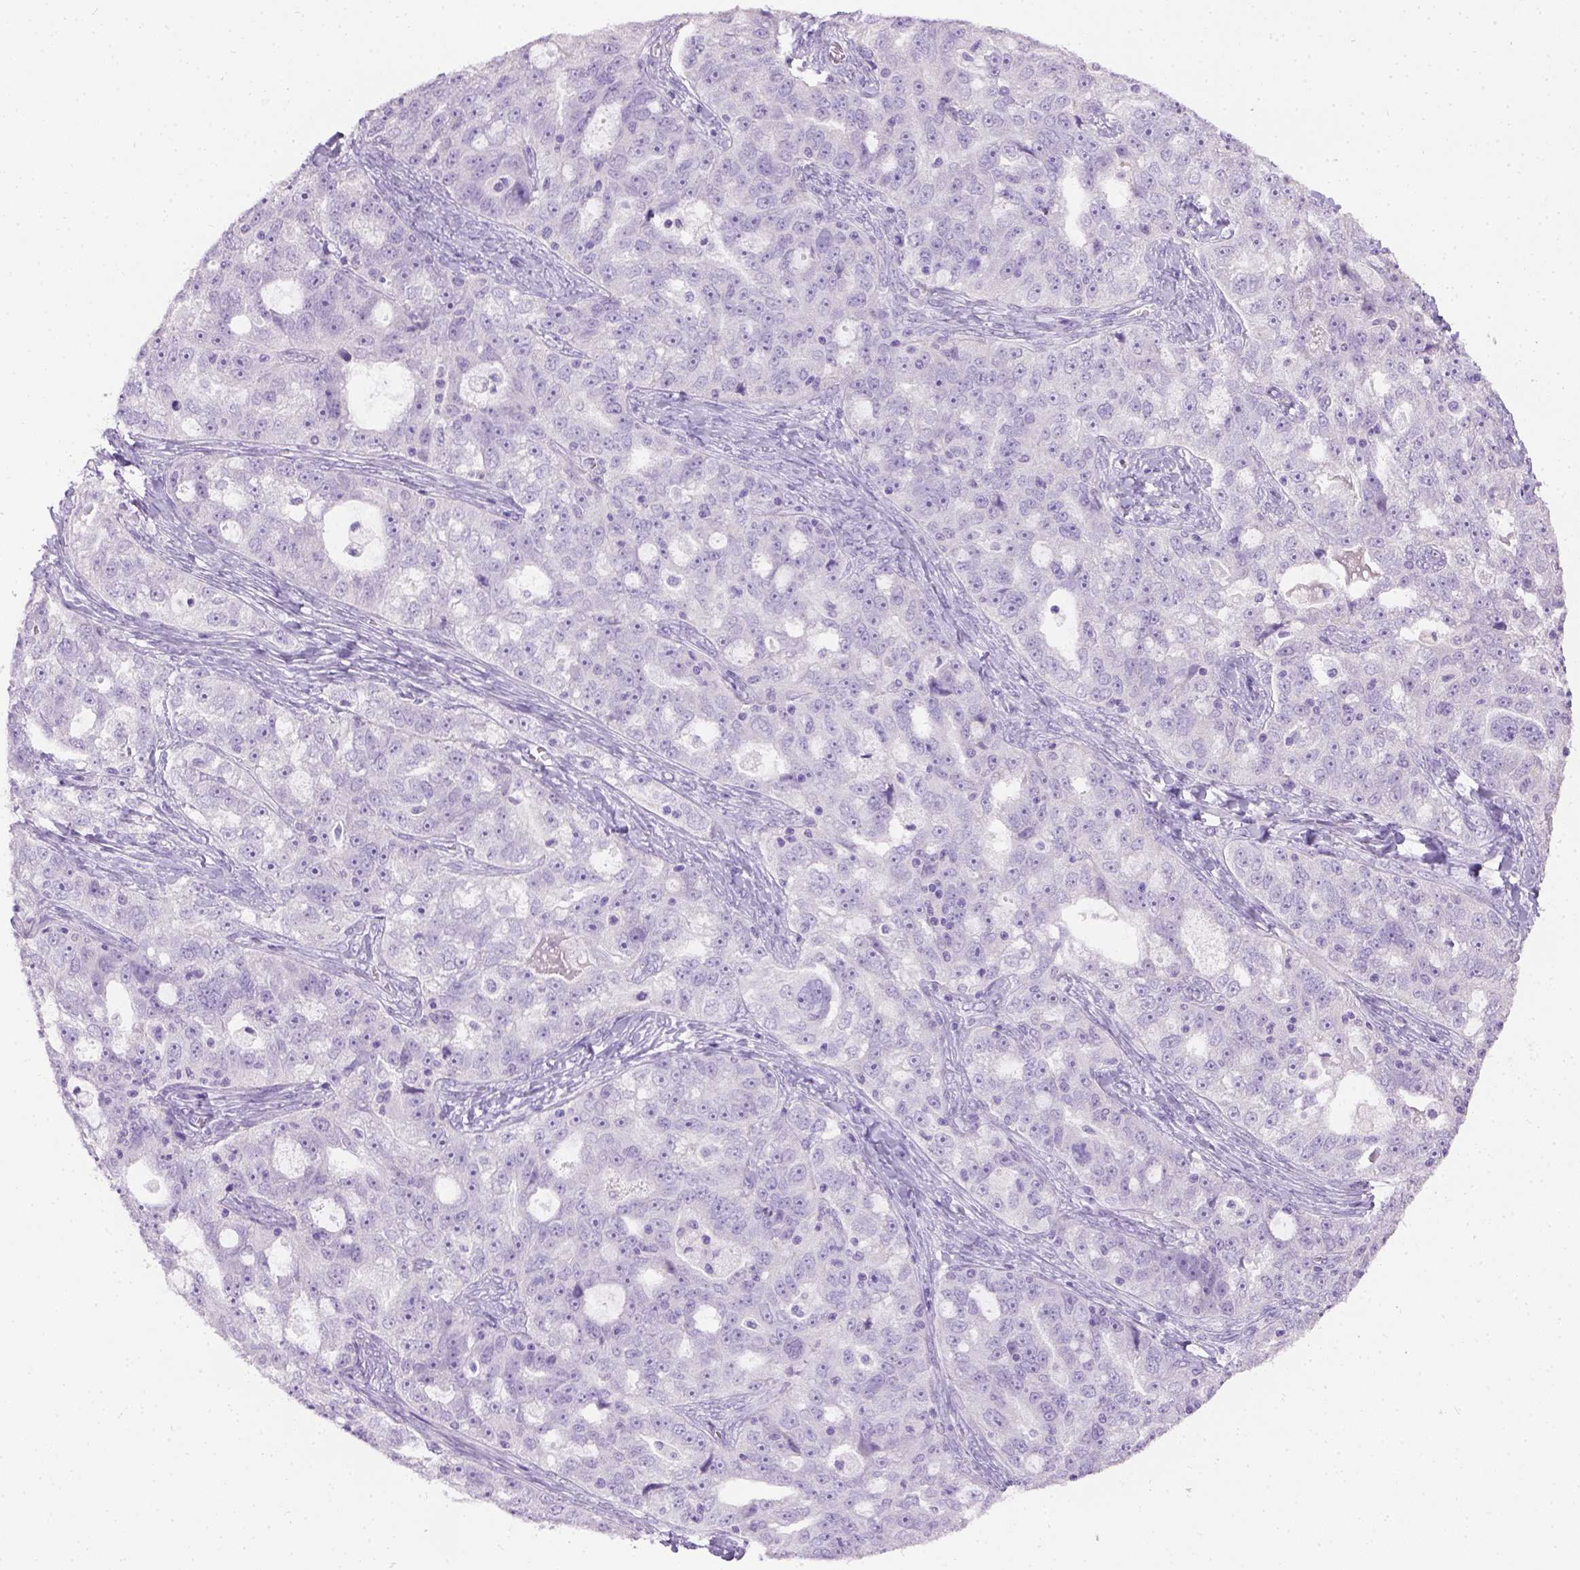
{"staining": {"intensity": "negative", "quantity": "none", "location": "none"}, "tissue": "ovarian cancer", "cell_type": "Tumor cells", "image_type": "cancer", "snomed": [{"axis": "morphology", "description": "Cystadenocarcinoma, serous, NOS"}, {"axis": "topography", "description": "Ovary"}], "caption": "Serous cystadenocarcinoma (ovarian) stained for a protein using immunohistochemistry exhibits no positivity tumor cells.", "gene": "CYP24A1", "patient": {"sex": "female", "age": 51}}